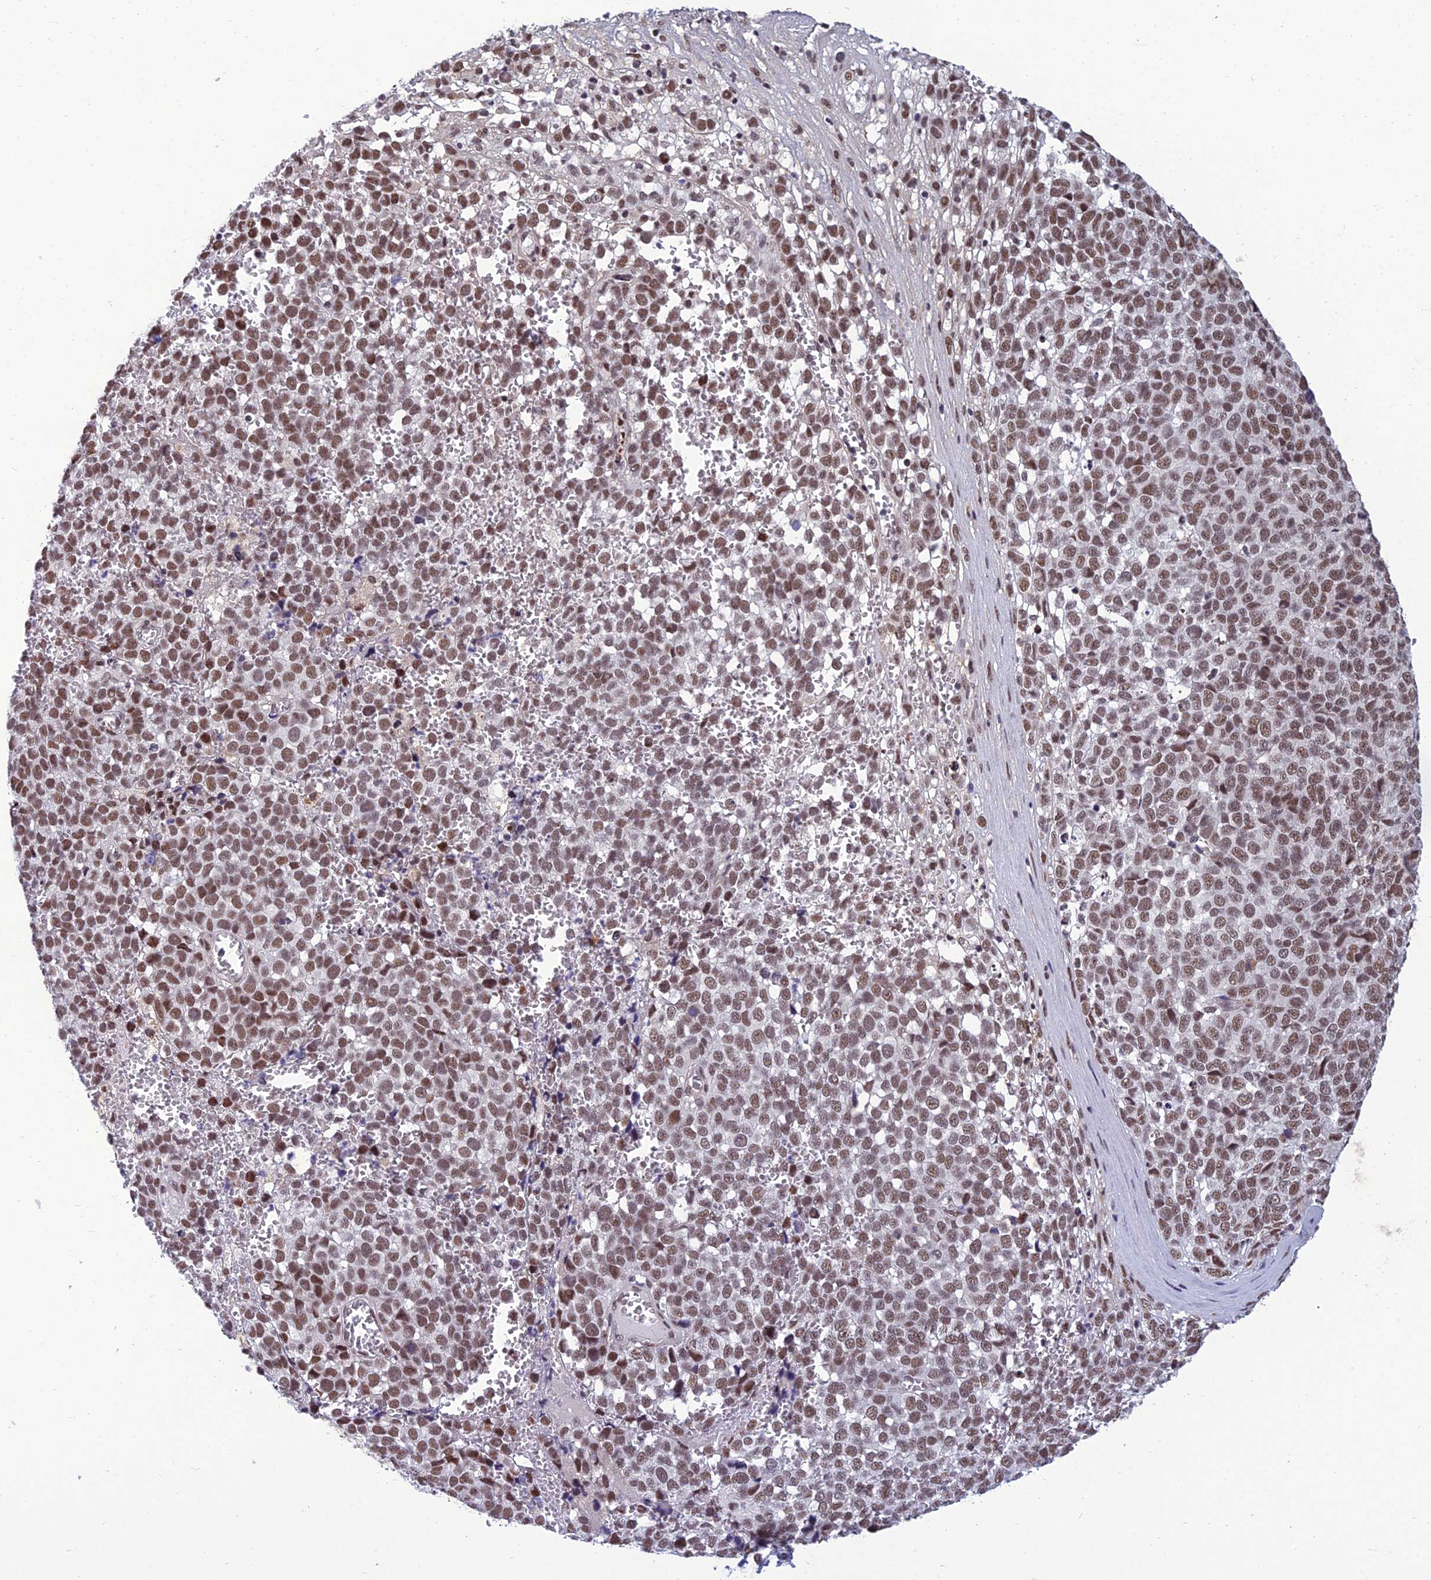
{"staining": {"intensity": "moderate", "quantity": ">75%", "location": "nuclear"}, "tissue": "melanoma", "cell_type": "Tumor cells", "image_type": "cancer", "snomed": [{"axis": "morphology", "description": "Malignant melanoma, NOS"}, {"axis": "topography", "description": "Nose, NOS"}], "caption": "Melanoma was stained to show a protein in brown. There is medium levels of moderate nuclear expression in about >75% of tumor cells.", "gene": "RSRC1", "patient": {"sex": "female", "age": 48}}